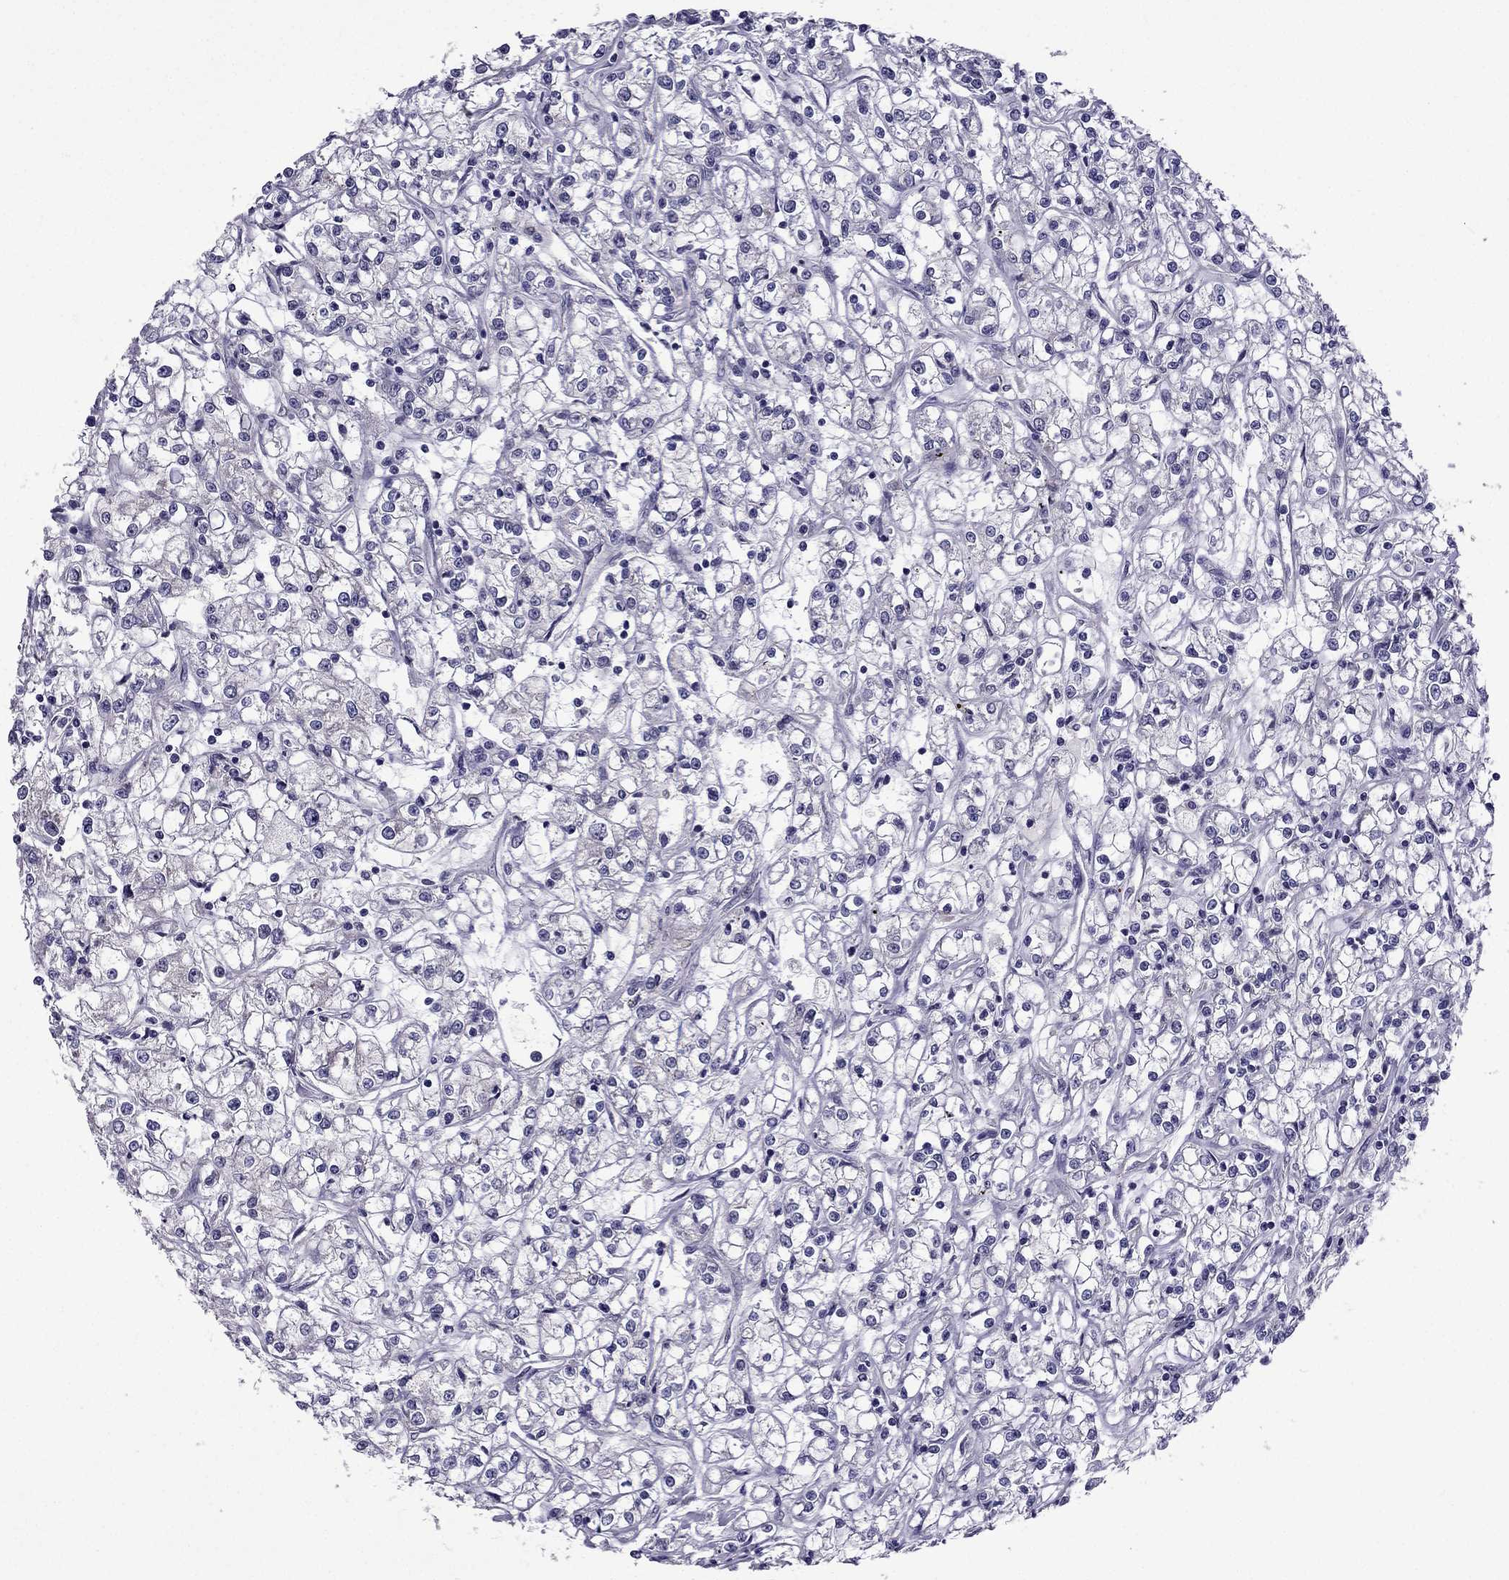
{"staining": {"intensity": "negative", "quantity": "none", "location": "none"}, "tissue": "renal cancer", "cell_type": "Tumor cells", "image_type": "cancer", "snomed": [{"axis": "morphology", "description": "Adenocarcinoma, NOS"}, {"axis": "topography", "description": "Kidney"}], "caption": "There is no significant positivity in tumor cells of renal cancer. The staining was performed using DAB to visualize the protein expression in brown, while the nuclei were stained in blue with hematoxylin (Magnification: 20x).", "gene": "CDK5", "patient": {"sex": "female", "age": 59}}